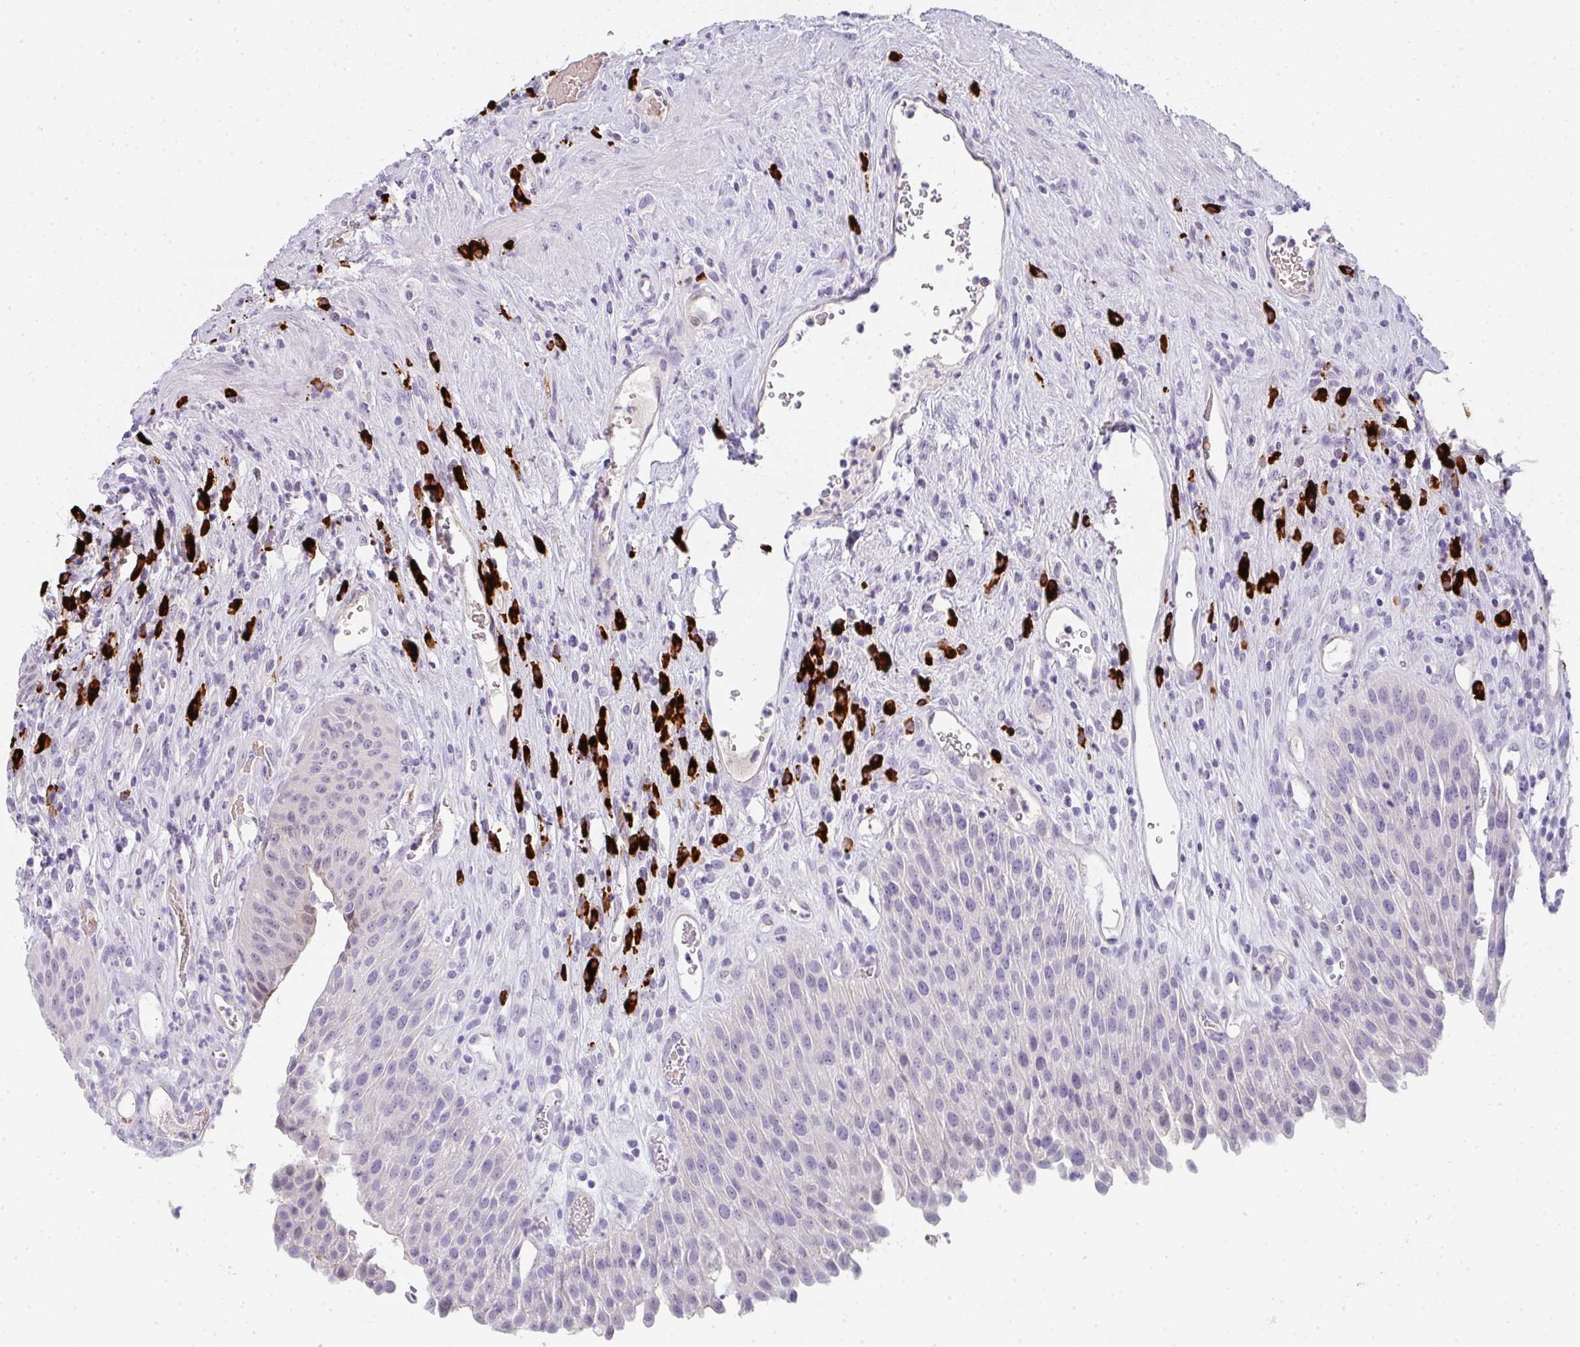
{"staining": {"intensity": "negative", "quantity": "none", "location": "none"}, "tissue": "urinary bladder", "cell_type": "Urothelial cells", "image_type": "normal", "snomed": [{"axis": "morphology", "description": "Normal tissue, NOS"}, {"axis": "topography", "description": "Urinary bladder"}], "caption": "Image shows no significant protein expression in urothelial cells of unremarkable urinary bladder.", "gene": "CACNA1S", "patient": {"sex": "female", "age": 56}}